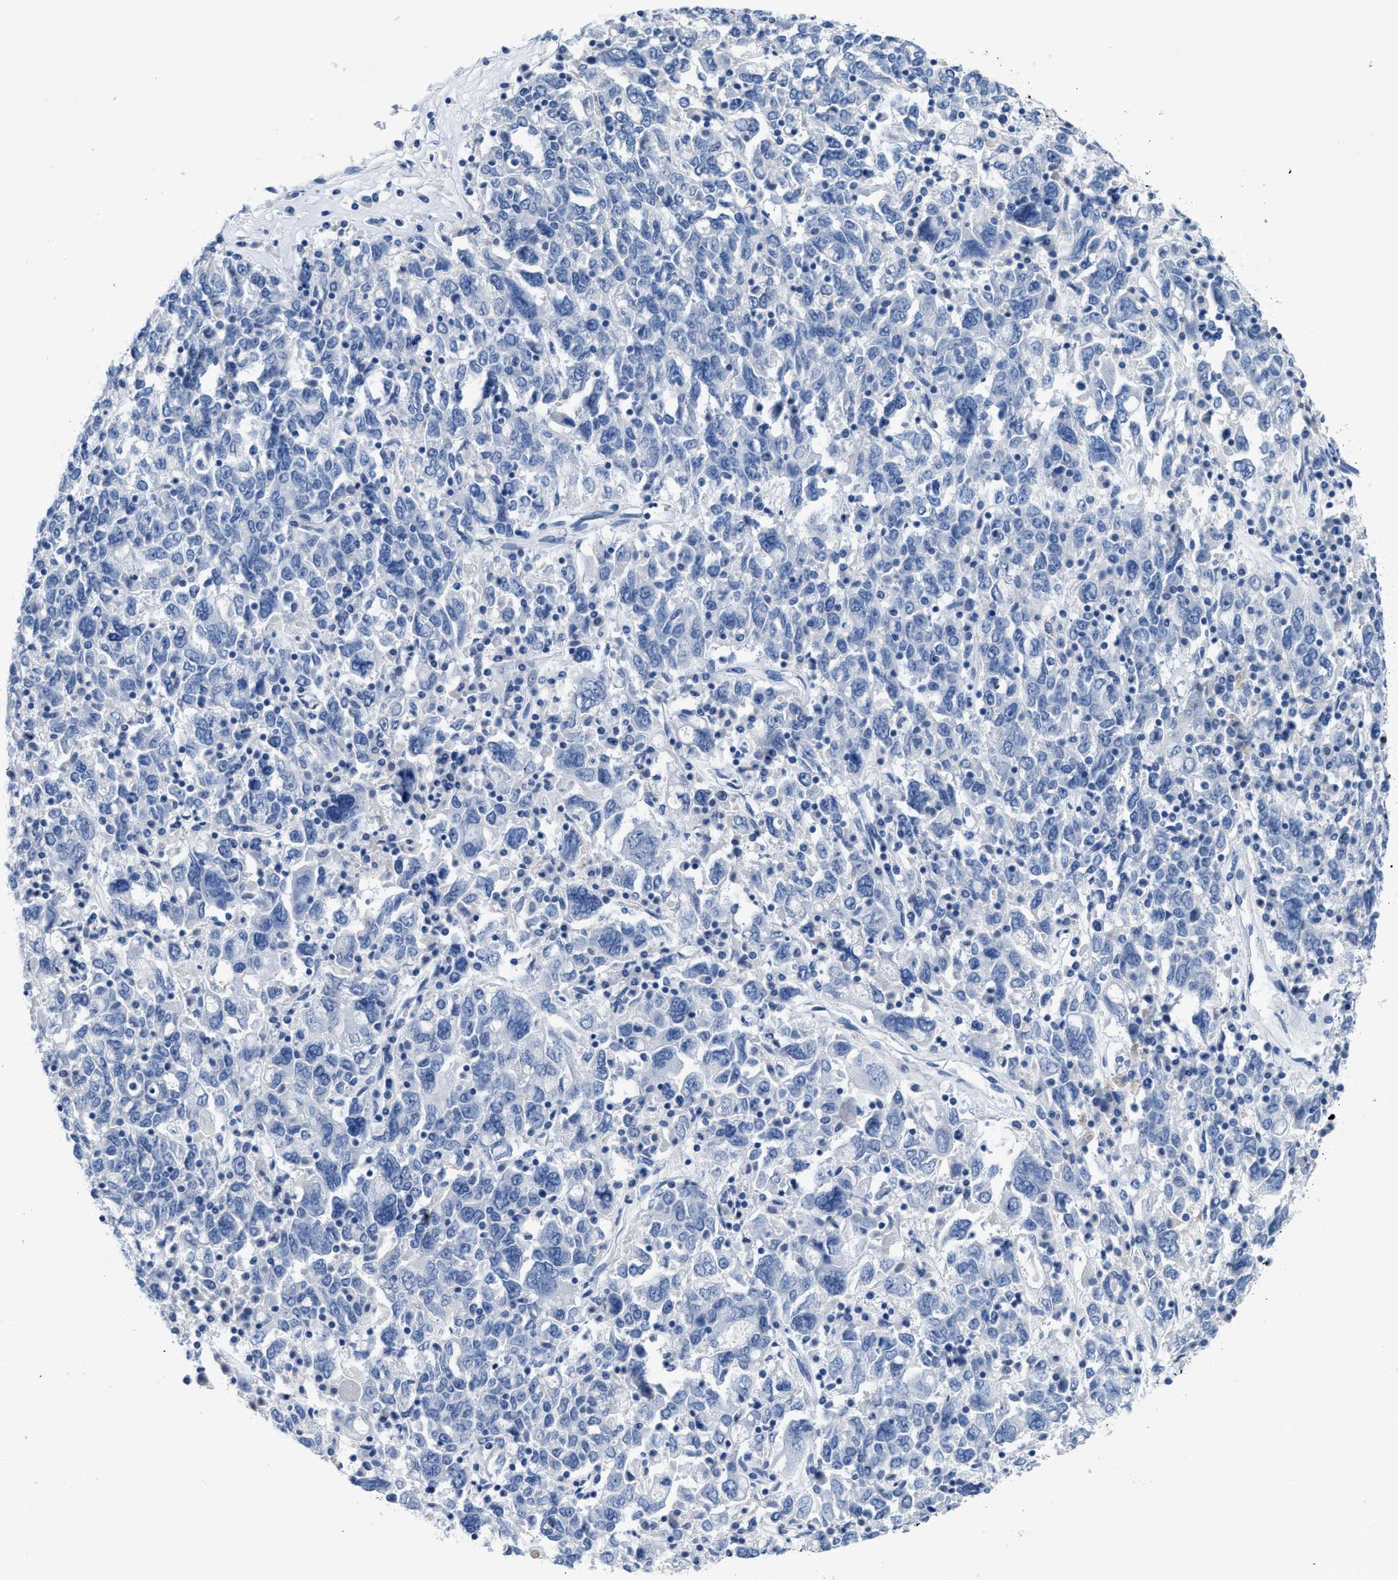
{"staining": {"intensity": "negative", "quantity": "none", "location": "none"}, "tissue": "ovarian cancer", "cell_type": "Tumor cells", "image_type": "cancer", "snomed": [{"axis": "morphology", "description": "Carcinoma, endometroid"}, {"axis": "topography", "description": "Ovary"}], "caption": "Immunohistochemistry of human endometroid carcinoma (ovarian) reveals no expression in tumor cells.", "gene": "CR1", "patient": {"sex": "female", "age": 62}}